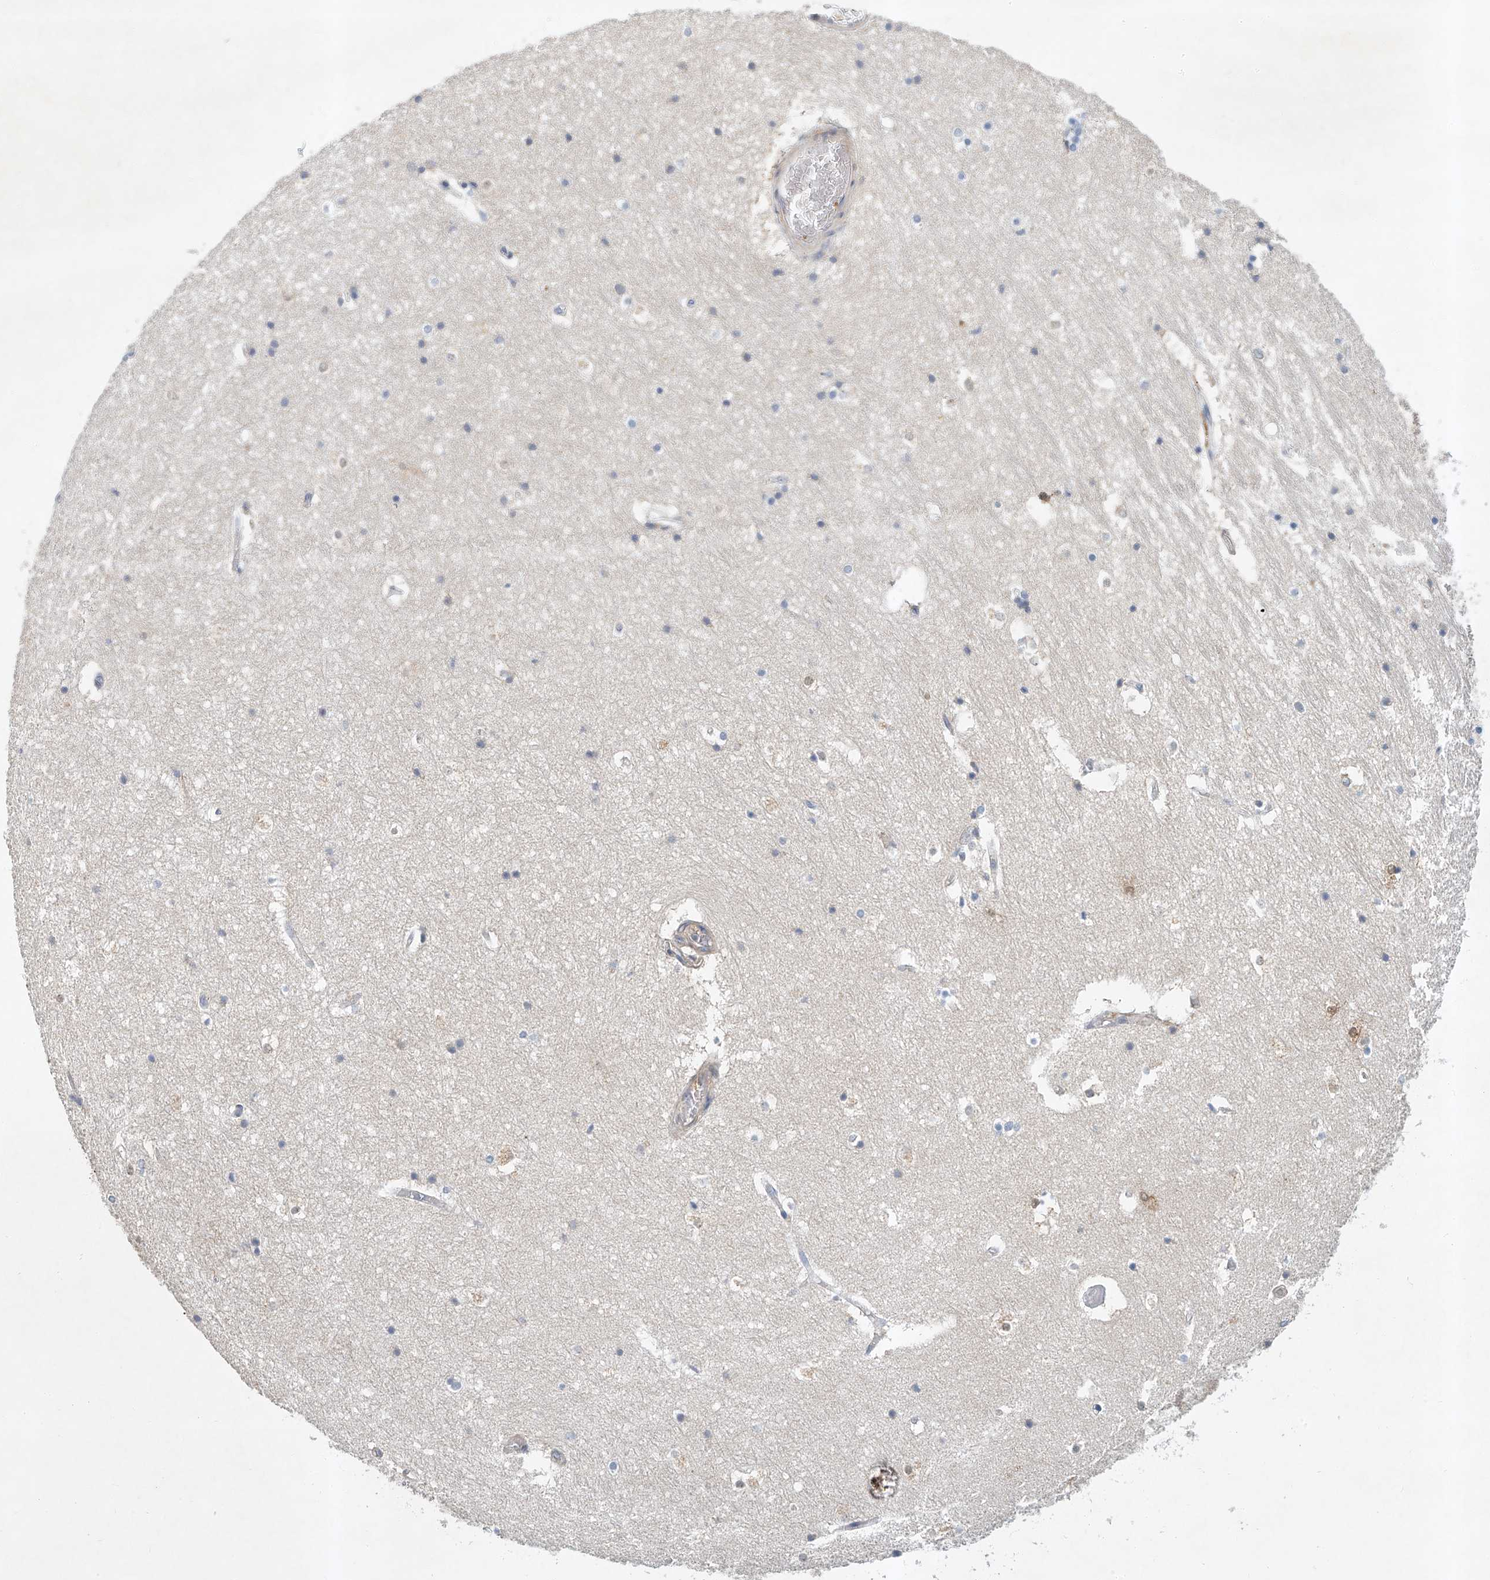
{"staining": {"intensity": "negative", "quantity": "none", "location": "none"}, "tissue": "hippocampus", "cell_type": "Glial cells", "image_type": "normal", "snomed": [{"axis": "morphology", "description": "Normal tissue, NOS"}, {"axis": "topography", "description": "Hippocampus"}], "caption": "Hippocampus stained for a protein using immunohistochemistry (IHC) exhibits no staining glial cells.", "gene": "CARMIL1", "patient": {"sex": "female", "age": 52}}